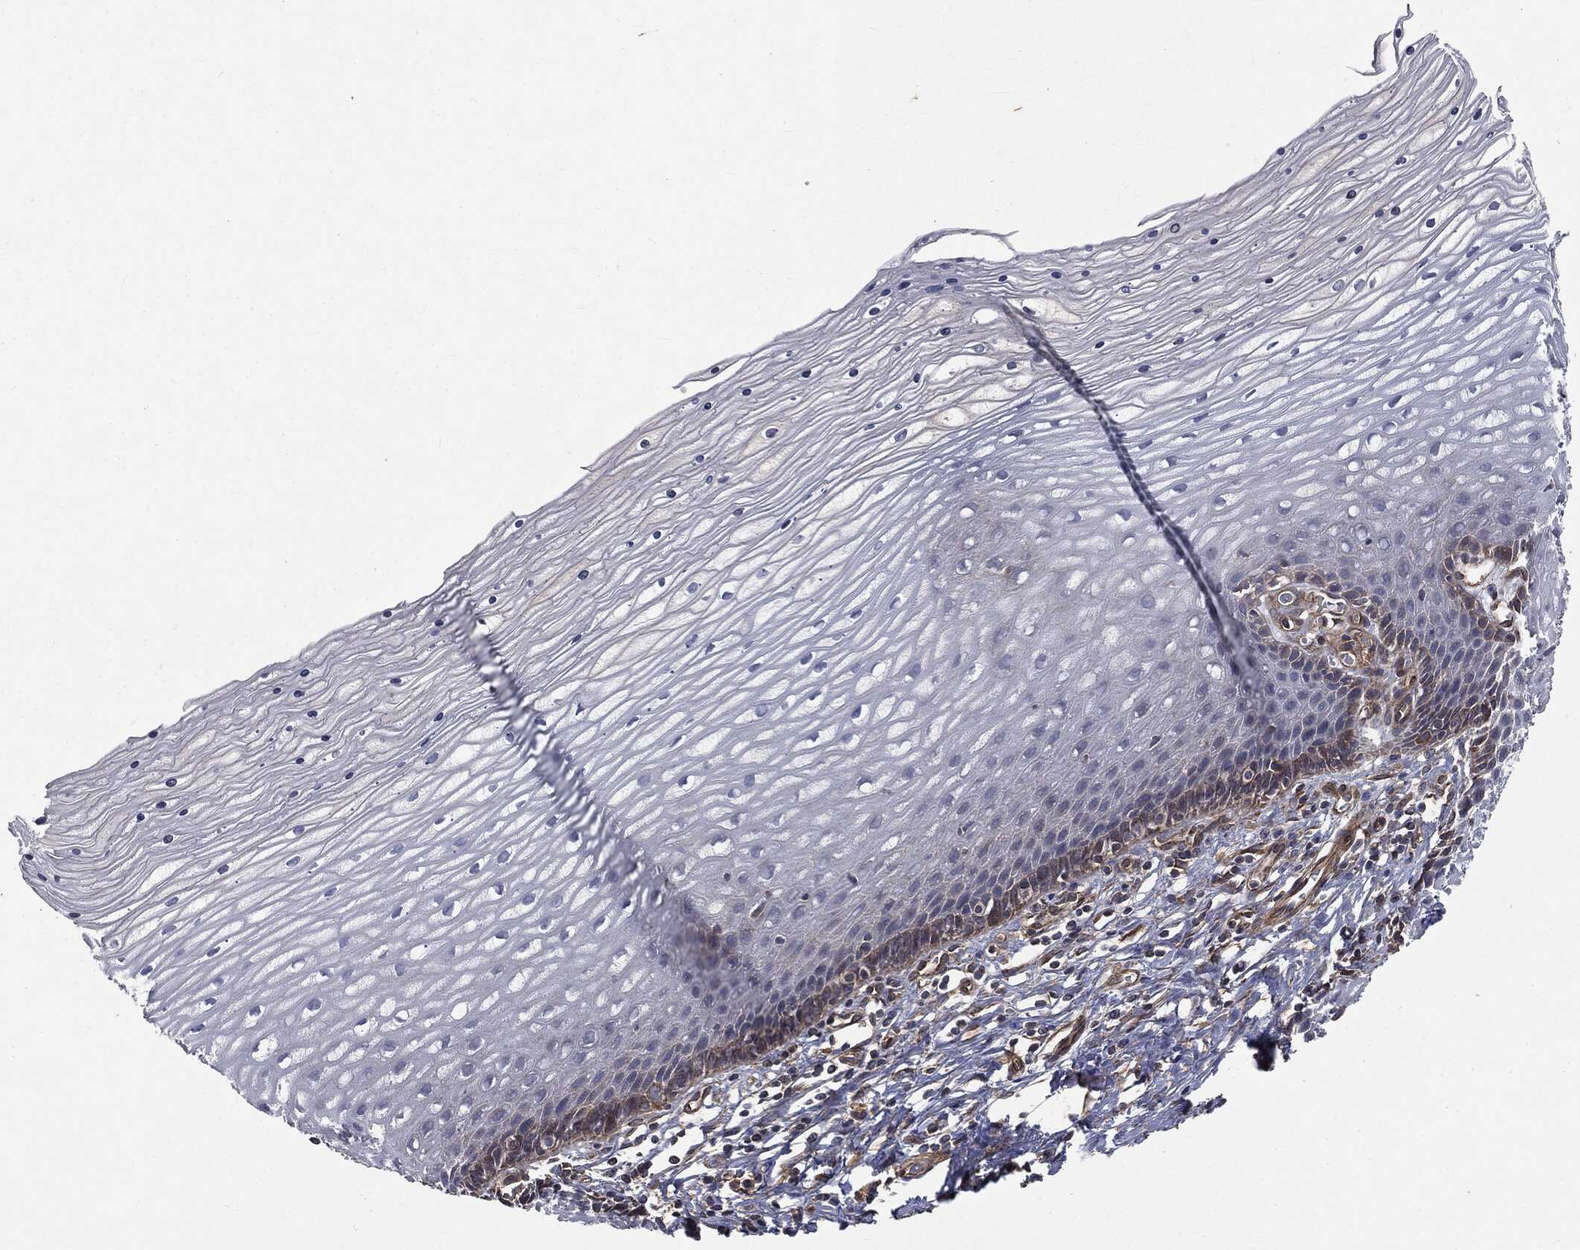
{"staining": {"intensity": "weak", "quantity": ">75%", "location": "cytoplasmic/membranous"}, "tissue": "cervix", "cell_type": "Glandular cells", "image_type": "normal", "snomed": [{"axis": "morphology", "description": "Normal tissue, NOS"}, {"axis": "topography", "description": "Cervix"}], "caption": "Unremarkable cervix shows weak cytoplasmic/membranous staining in approximately >75% of glandular cells.", "gene": "EPS15L1", "patient": {"sex": "female", "age": 35}}